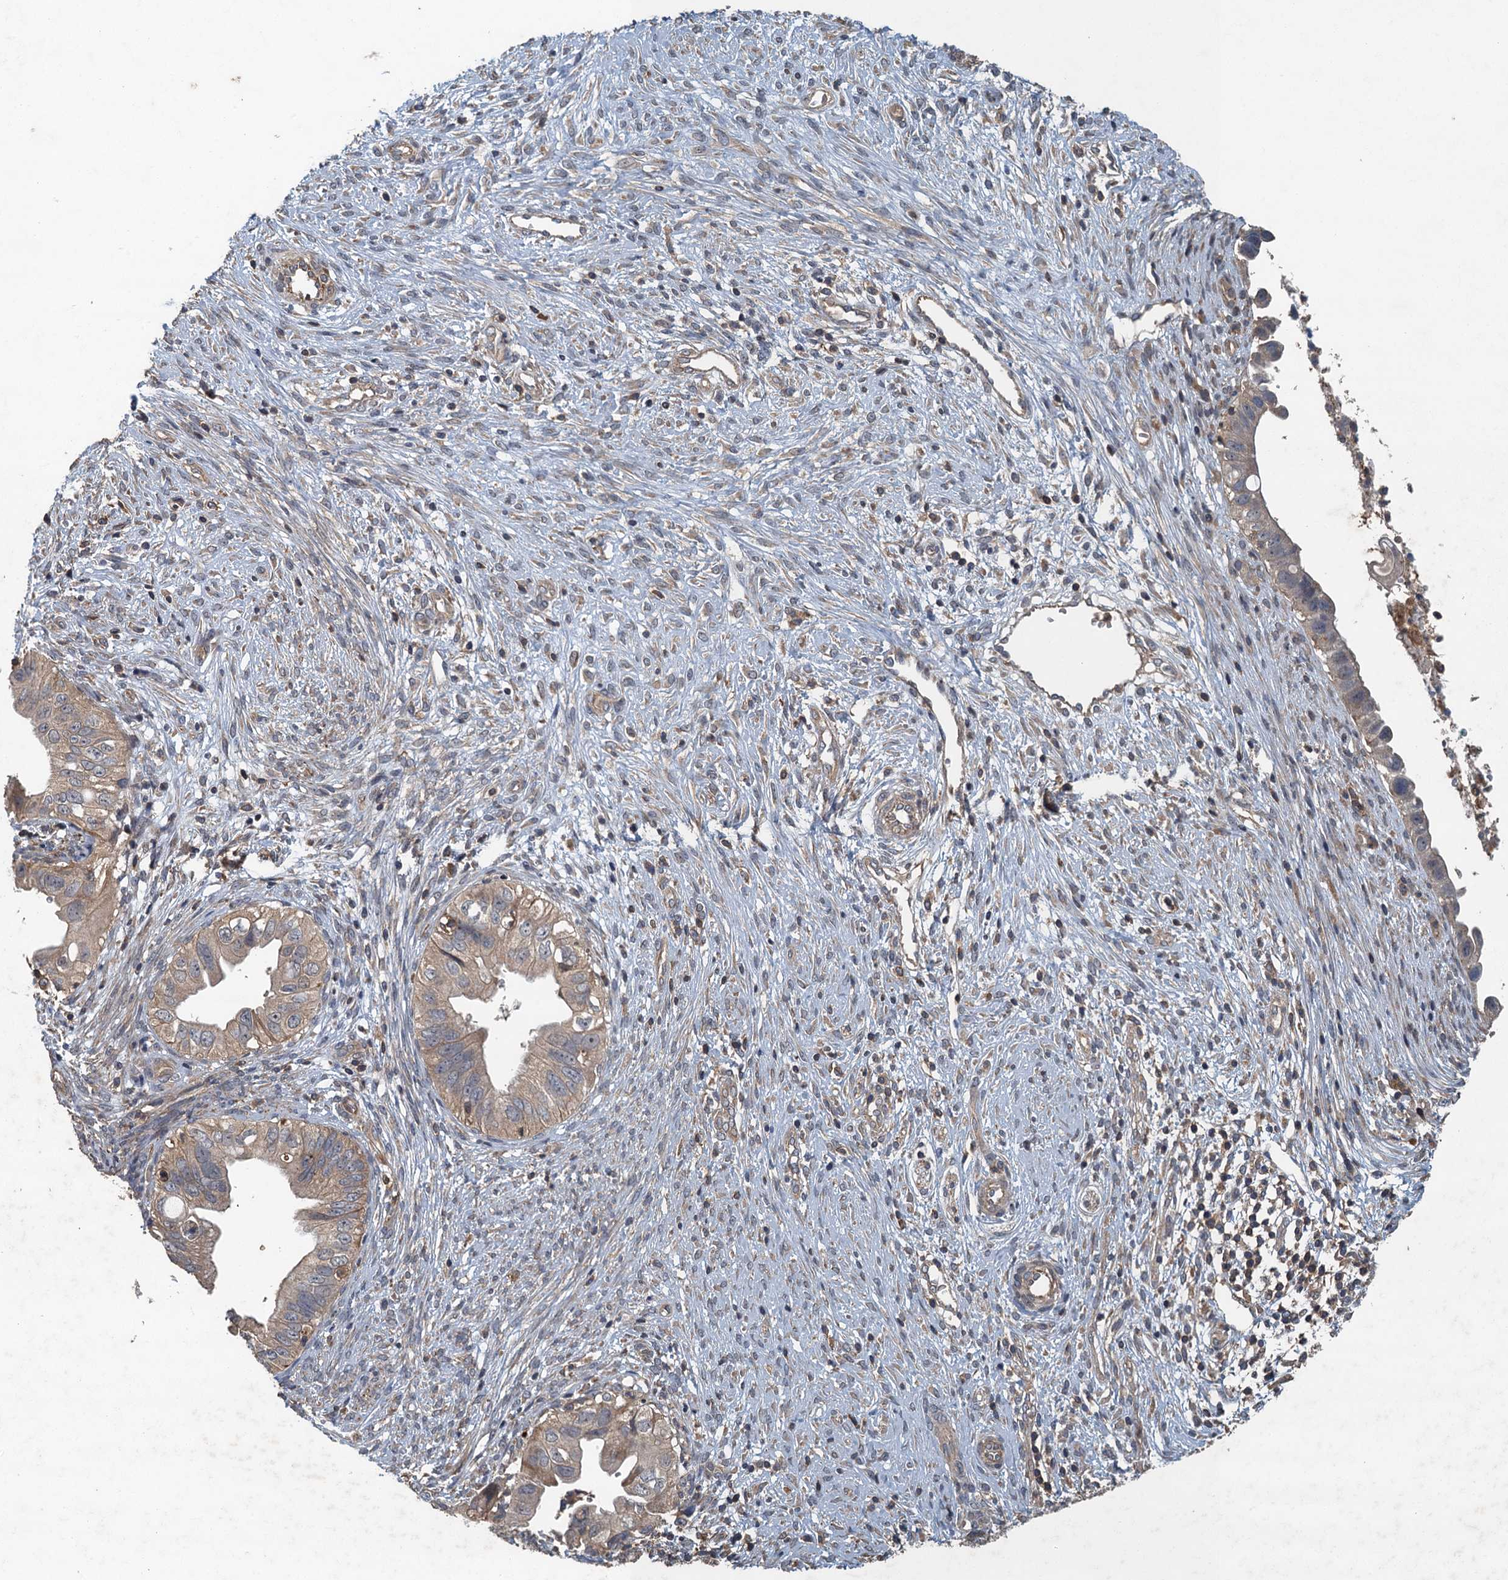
{"staining": {"intensity": "weak", "quantity": "25%-75%", "location": "cytoplasmic/membranous"}, "tissue": "cervical cancer", "cell_type": "Tumor cells", "image_type": "cancer", "snomed": [{"axis": "morphology", "description": "Adenocarcinoma, NOS"}, {"axis": "topography", "description": "Cervix"}], "caption": "Weak cytoplasmic/membranous positivity is seen in approximately 25%-75% of tumor cells in cervical cancer.", "gene": "BORCS5", "patient": {"sex": "female", "age": 42}}